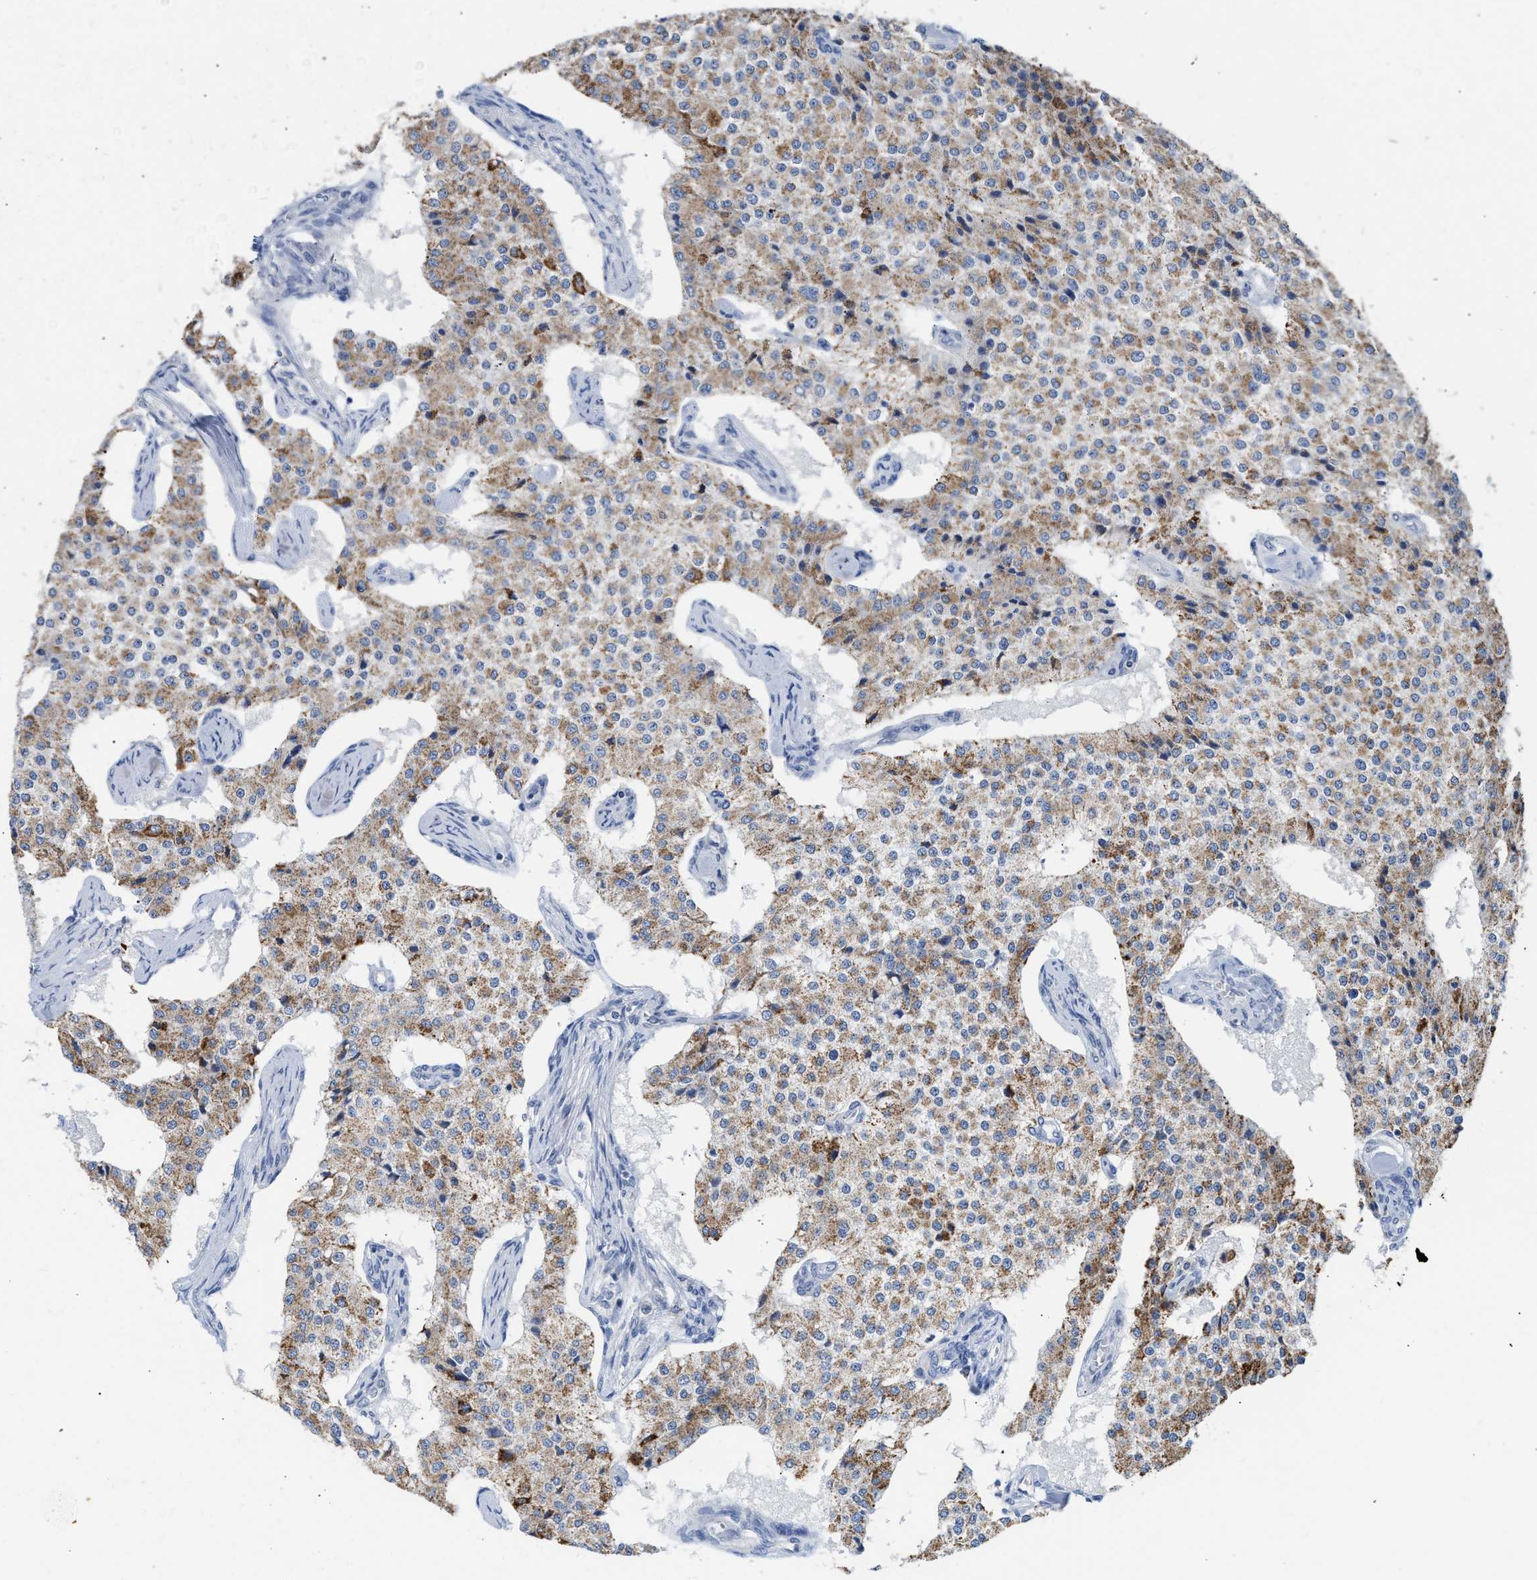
{"staining": {"intensity": "moderate", "quantity": ">75%", "location": "cytoplasmic/membranous"}, "tissue": "carcinoid", "cell_type": "Tumor cells", "image_type": "cancer", "snomed": [{"axis": "morphology", "description": "Carcinoid, malignant, NOS"}, {"axis": "topography", "description": "Colon"}], "caption": "Carcinoid stained with DAB (3,3'-diaminobenzidine) immunohistochemistry shows medium levels of moderate cytoplasmic/membranous staining in approximately >75% of tumor cells.", "gene": "ACOT13", "patient": {"sex": "female", "age": 52}}